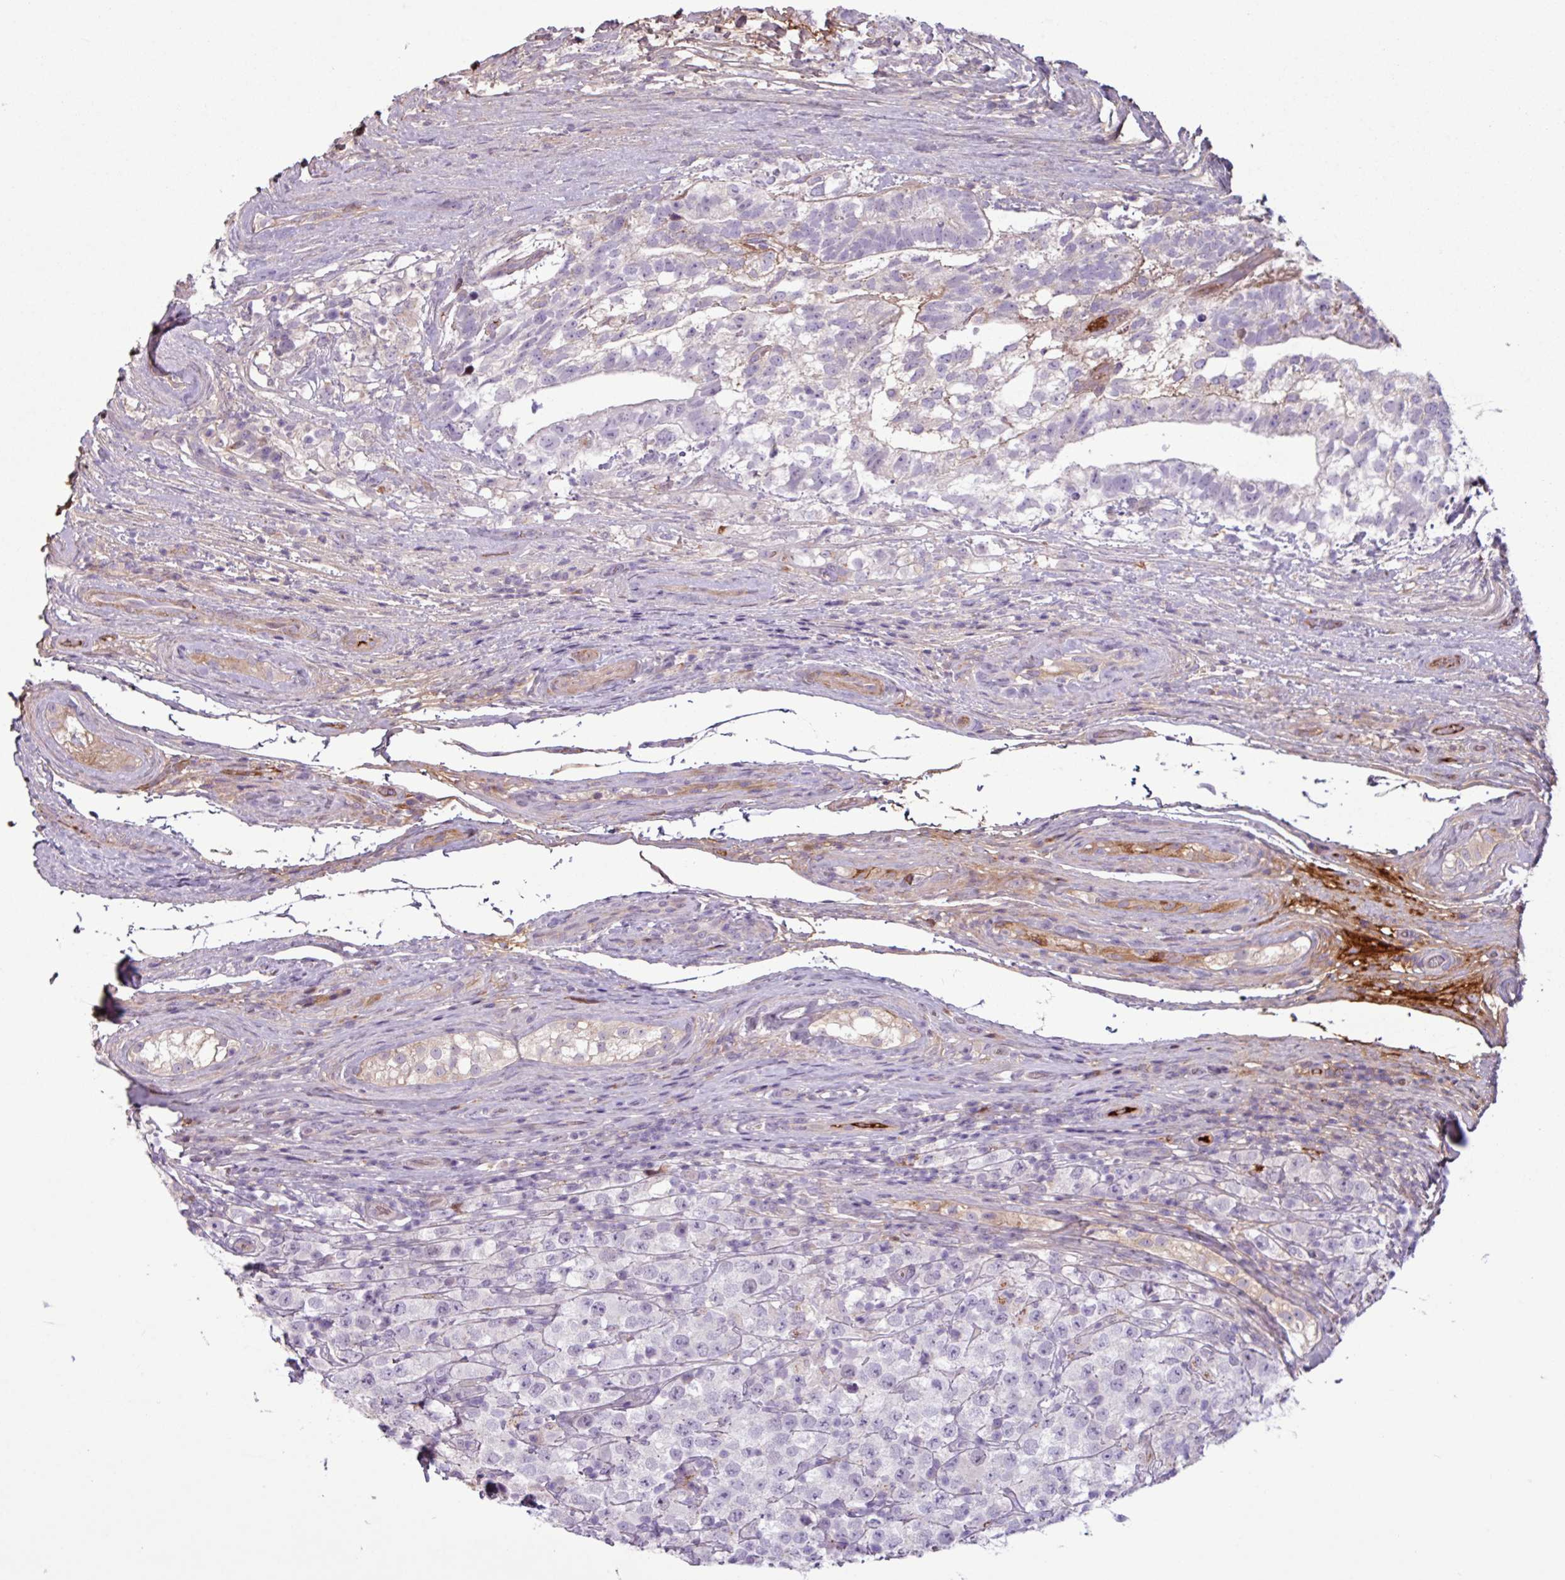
{"staining": {"intensity": "negative", "quantity": "none", "location": "none"}, "tissue": "testis cancer", "cell_type": "Tumor cells", "image_type": "cancer", "snomed": [{"axis": "morphology", "description": "Seminoma, NOS"}, {"axis": "morphology", "description": "Carcinoma, Embryonal, NOS"}, {"axis": "topography", "description": "Testis"}], "caption": "Tumor cells are negative for protein expression in human testis cancer. (Stains: DAB IHC with hematoxylin counter stain, Microscopy: brightfield microscopy at high magnification).", "gene": "C4B", "patient": {"sex": "male", "age": 41}}